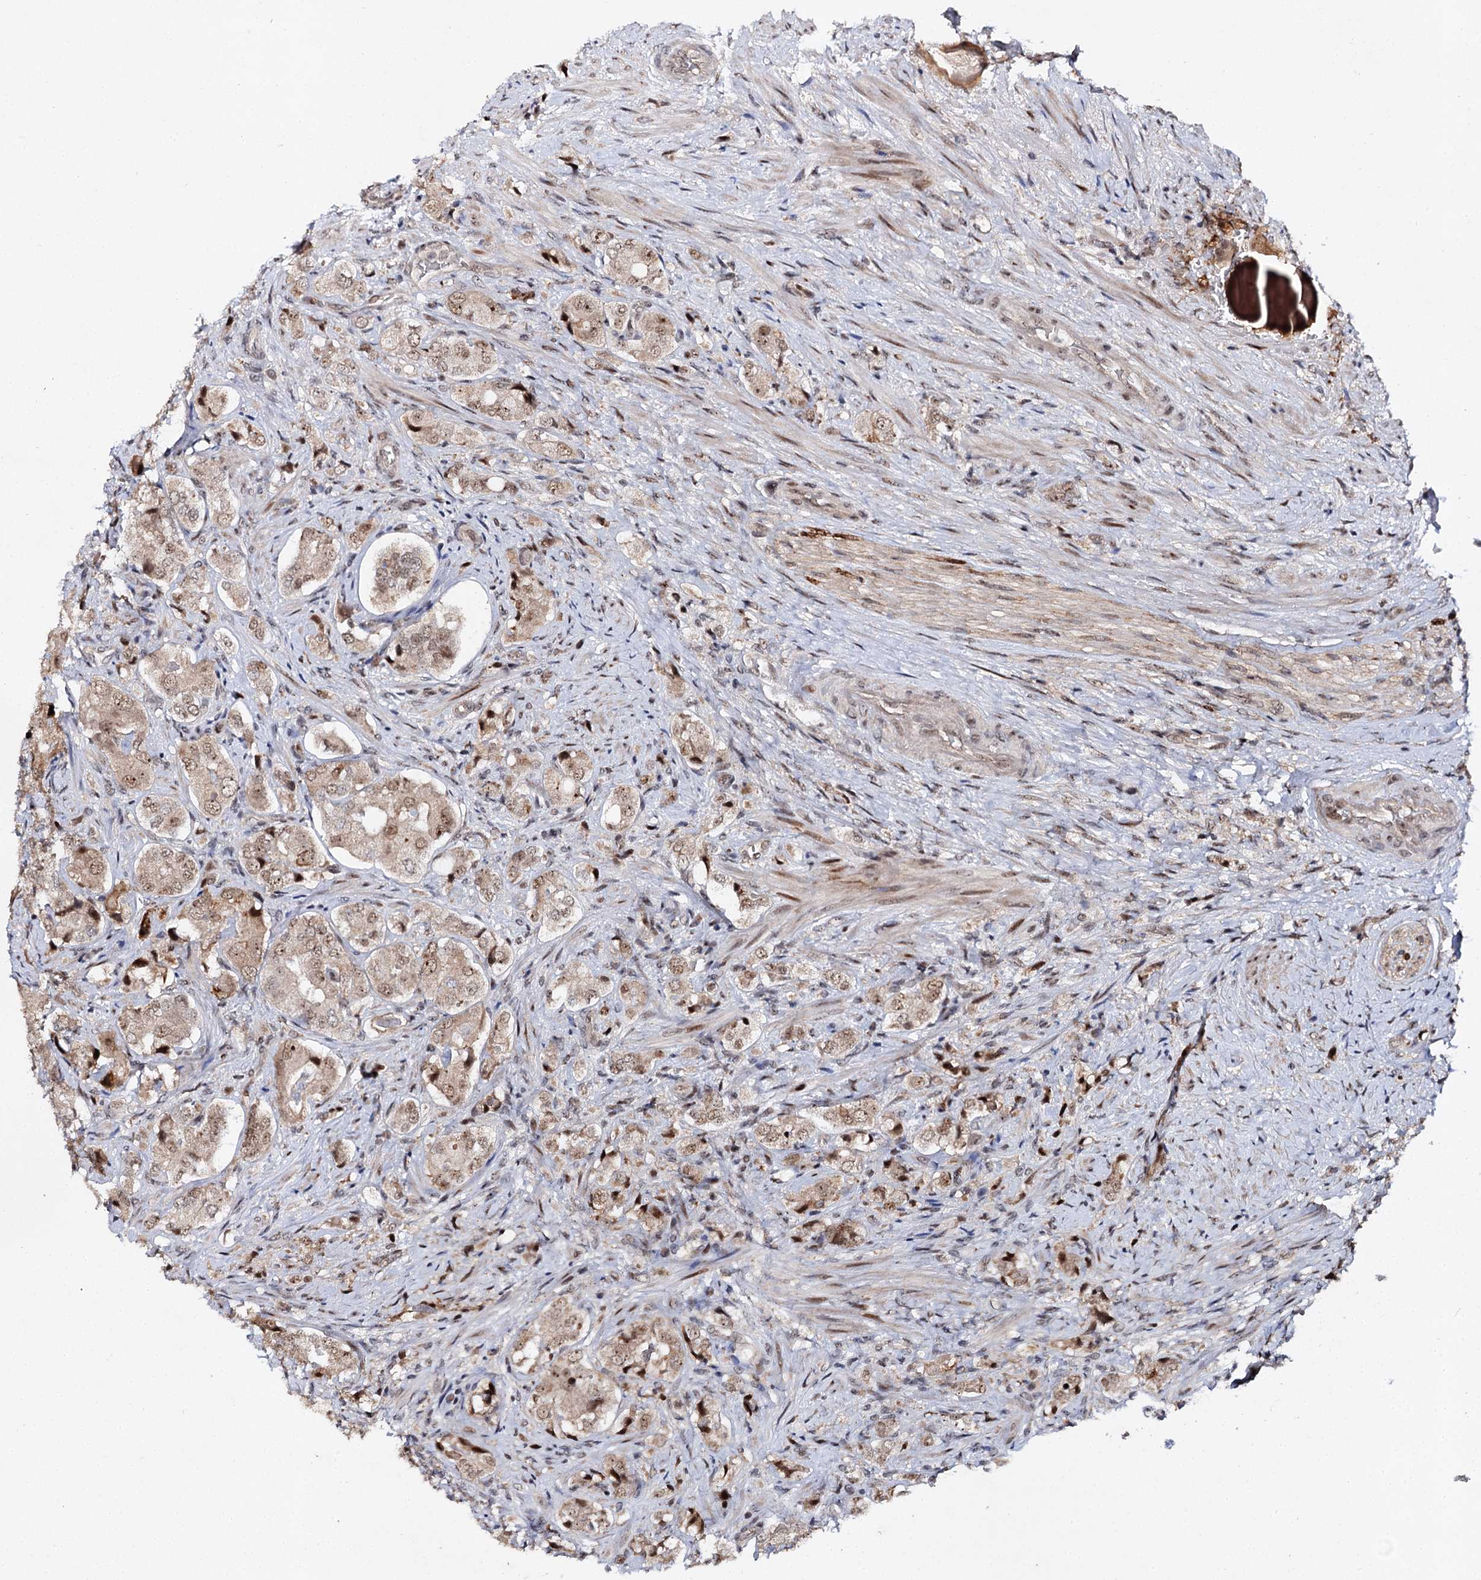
{"staining": {"intensity": "weak", "quantity": ">75%", "location": "cytoplasmic/membranous,nuclear"}, "tissue": "prostate cancer", "cell_type": "Tumor cells", "image_type": "cancer", "snomed": [{"axis": "morphology", "description": "Adenocarcinoma, High grade"}, {"axis": "topography", "description": "Prostate"}], "caption": "About >75% of tumor cells in prostate cancer display weak cytoplasmic/membranous and nuclear protein staining as visualized by brown immunohistochemical staining.", "gene": "BUD13", "patient": {"sex": "male", "age": 65}}